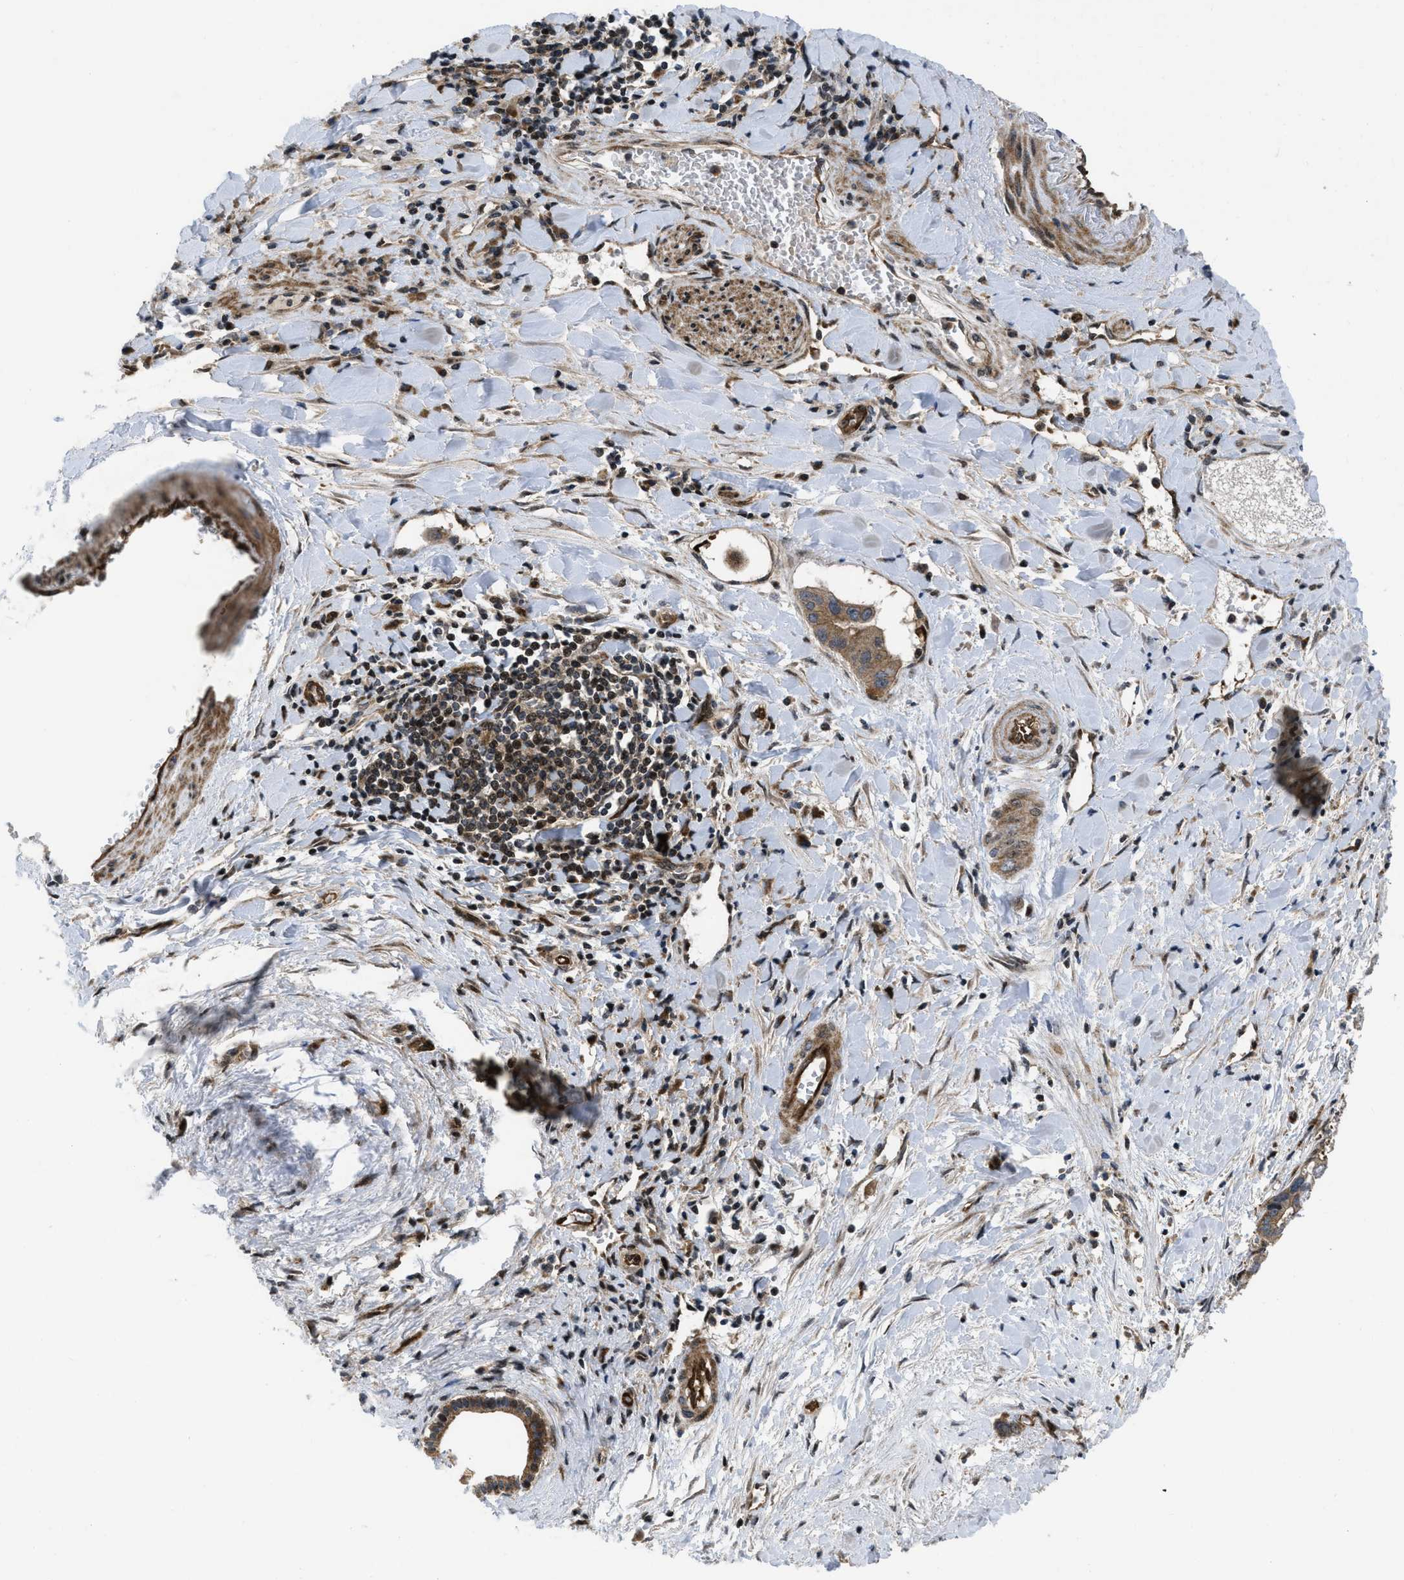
{"staining": {"intensity": "moderate", "quantity": ">75%", "location": "cytoplasmic/membranous"}, "tissue": "liver cancer", "cell_type": "Tumor cells", "image_type": "cancer", "snomed": [{"axis": "morphology", "description": "Cholangiocarcinoma"}, {"axis": "topography", "description": "Liver"}], "caption": "Tumor cells reveal medium levels of moderate cytoplasmic/membranous positivity in approximately >75% of cells in liver cholangiocarcinoma.", "gene": "PPP2CB", "patient": {"sex": "female", "age": 65}}